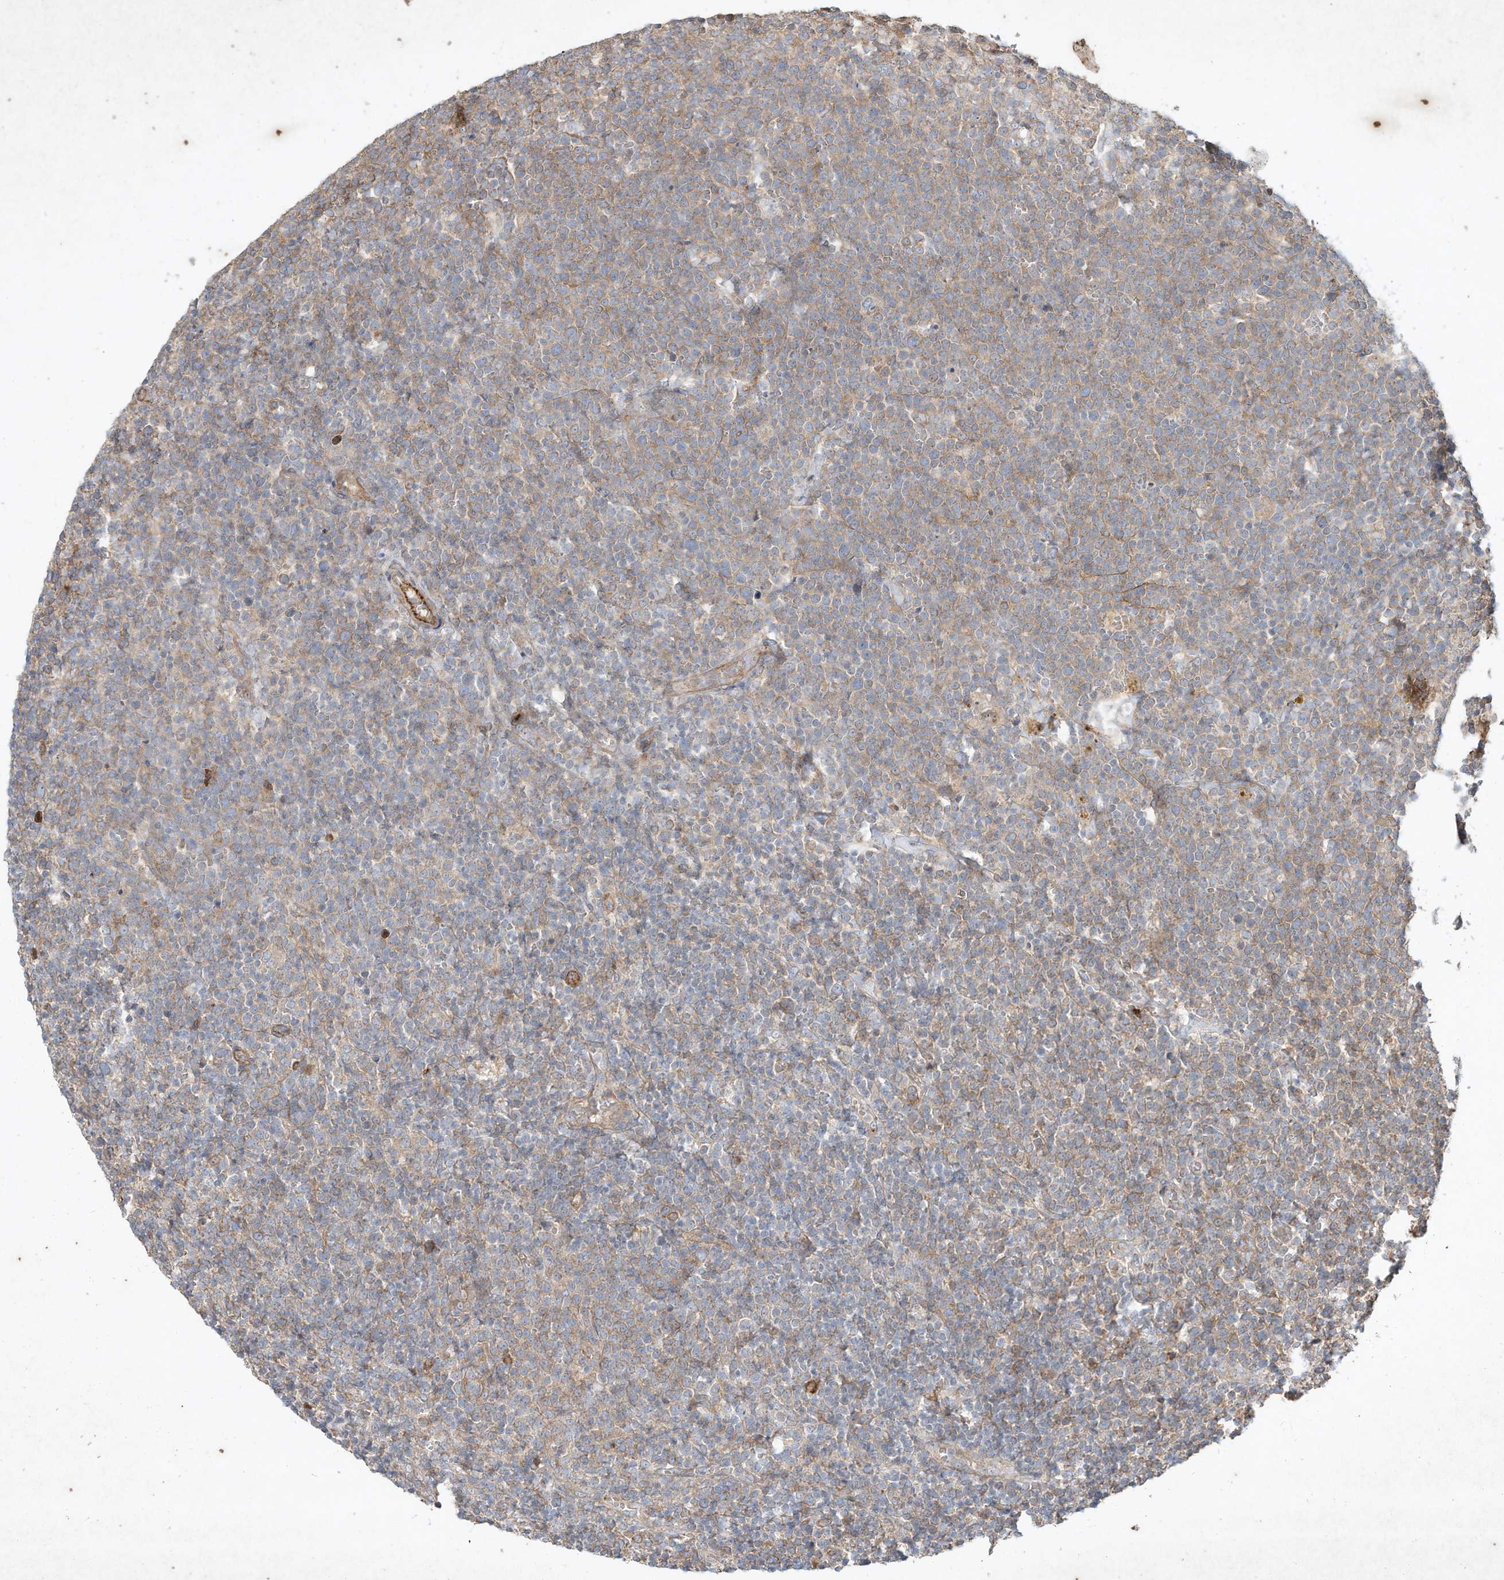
{"staining": {"intensity": "weak", "quantity": "25%-75%", "location": "cytoplasmic/membranous"}, "tissue": "lymphoma", "cell_type": "Tumor cells", "image_type": "cancer", "snomed": [{"axis": "morphology", "description": "Malignant lymphoma, non-Hodgkin's type, High grade"}, {"axis": "topography", "description": "Lymph node"}], "caption": "Malignant lymphoma, non-Hodgkin's type (high-grade) stained with a protein marker demonstrates weak staining in tumor cells.", "gene": "HTR5A", "patient": {"sex": "male", "age": 61}}